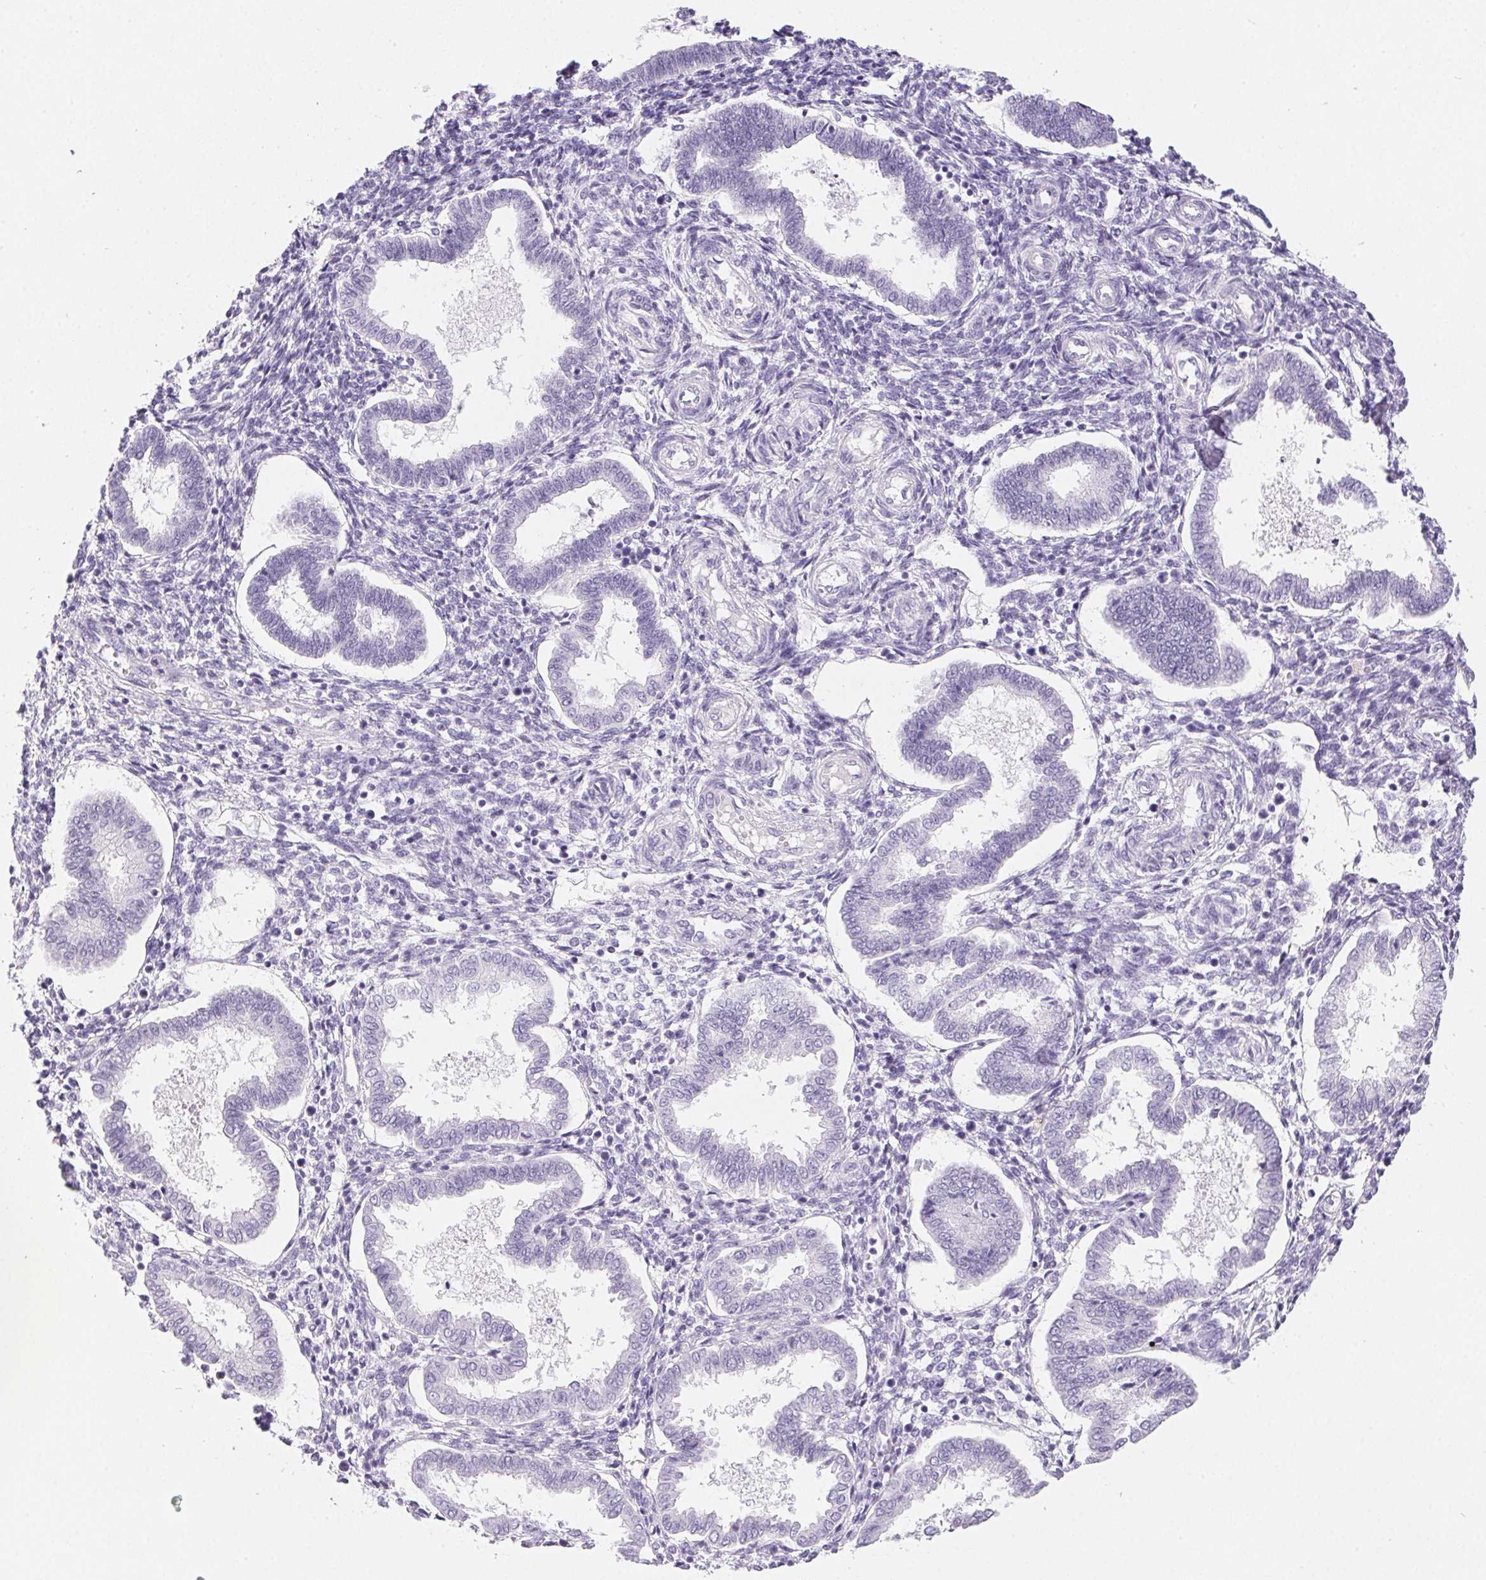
{"staining": {"intensity": "negative", "quantity": "none", "location": "none"}, "tissue": "endometrium", "cell_type": "Cells in endometrial stroma", "image_type": "normal", "snomed": [{"axis": "morphology", "description": "Normal tissue, NOS"}, {"axis": "topography", "description": "Endometrium"}], "caption": "Endometrium stained for a protein using immunohistochemistry exhibits no expression cells in endometrial stroma.", "gene": "PRSS1", "patient": {"sex": "female", "age": 24}}